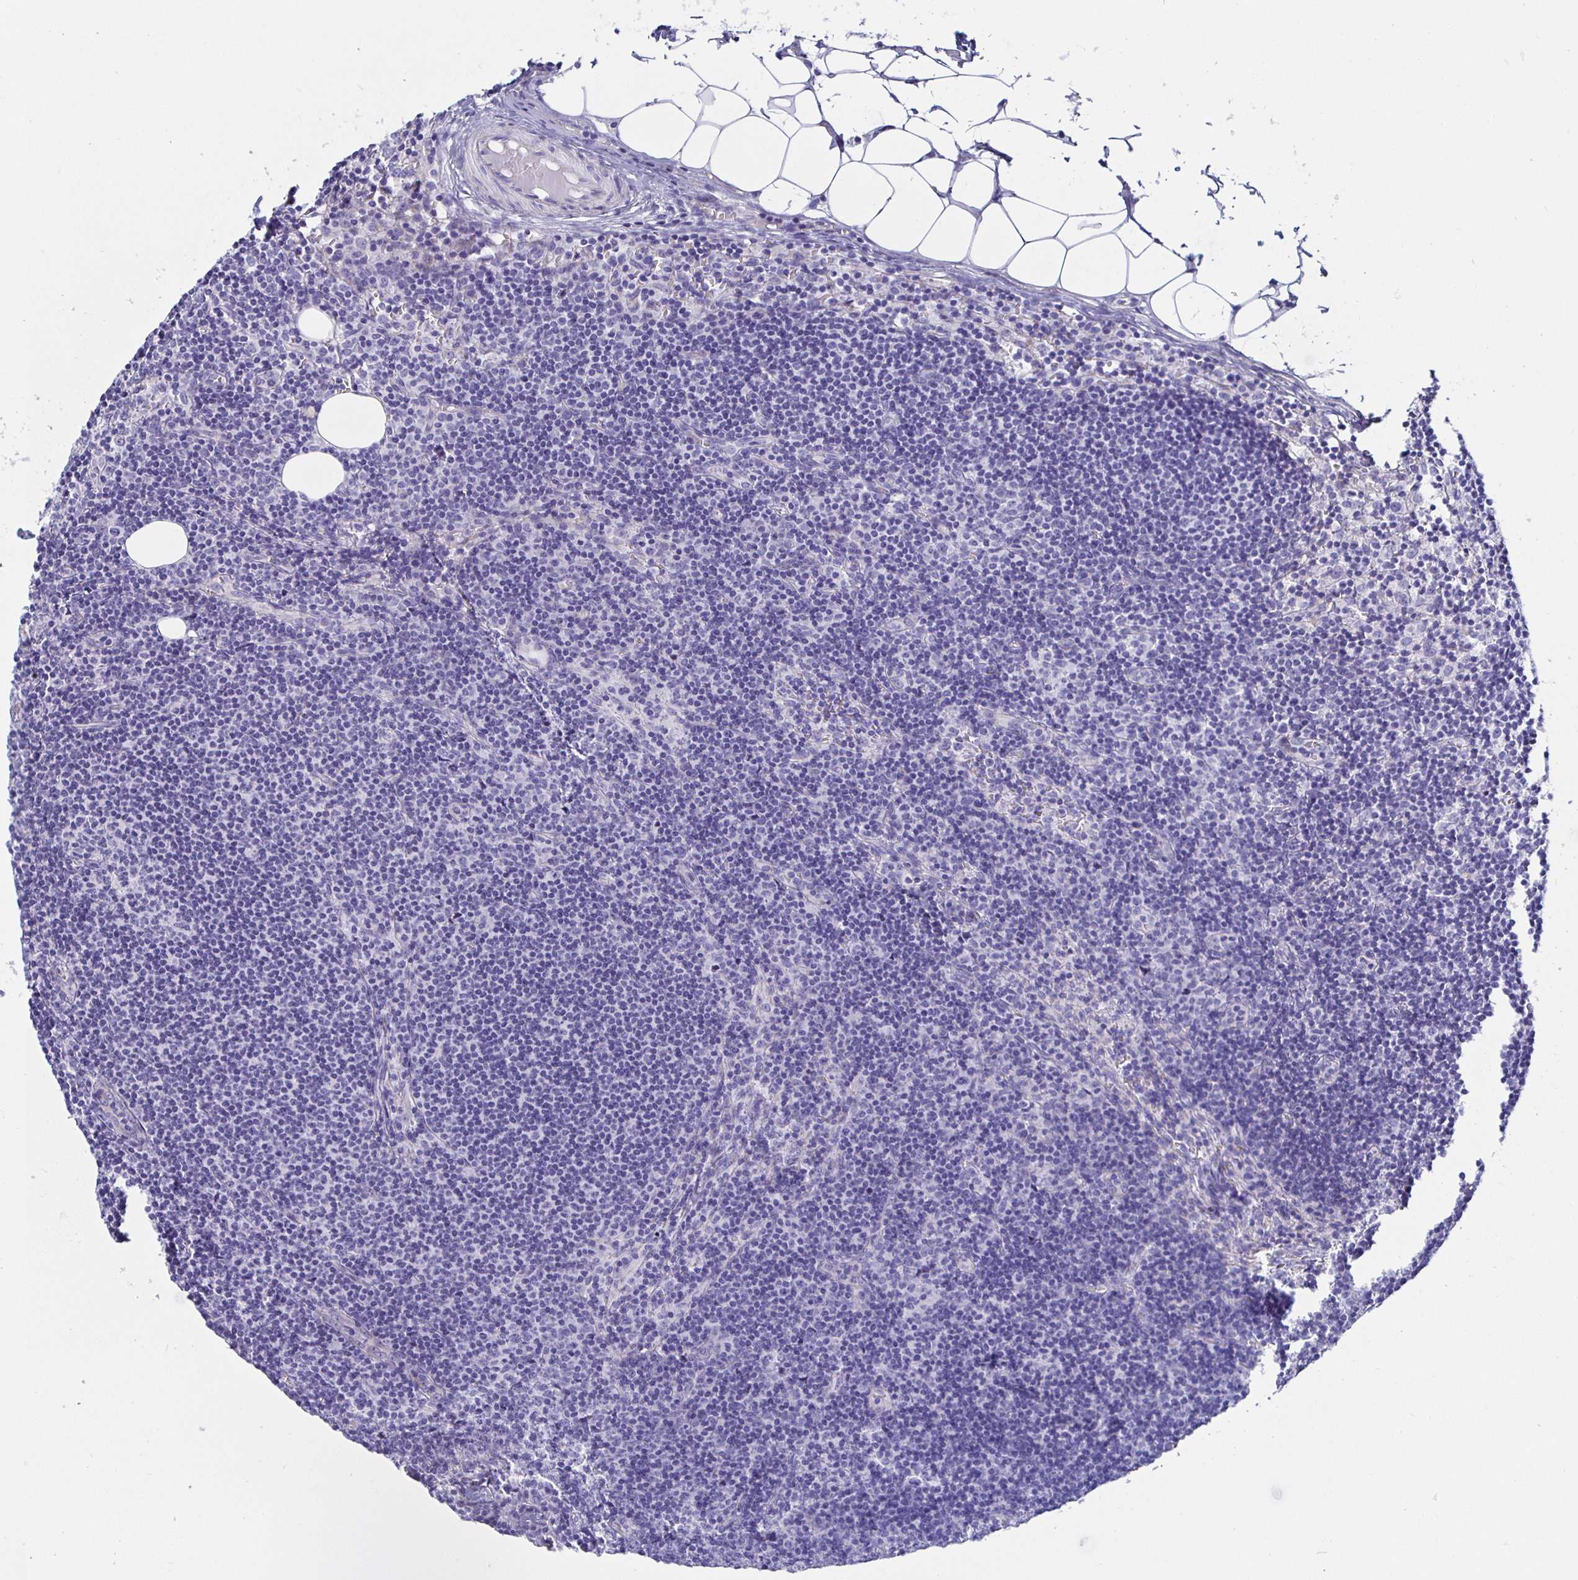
{"staining": {"intensity": "negative", "quantity": "none", "location": "none"}, "tissue": "lymph node", "cell_type": "Germinal center cells", "image_type": "normal", "snomed": [{"axis": "morphology", "description": "Normal tissue, NOS"}, {"axis": "topography", "description": "Lymph node"}], "caption": "IHC photomicrograph of normal lymph node: lymph node stained with DAB demonstrates no significant protein positivity in germinal center cells.", "gene": "HSPA4L", "patient": {"sex": "female", "age": 41}}